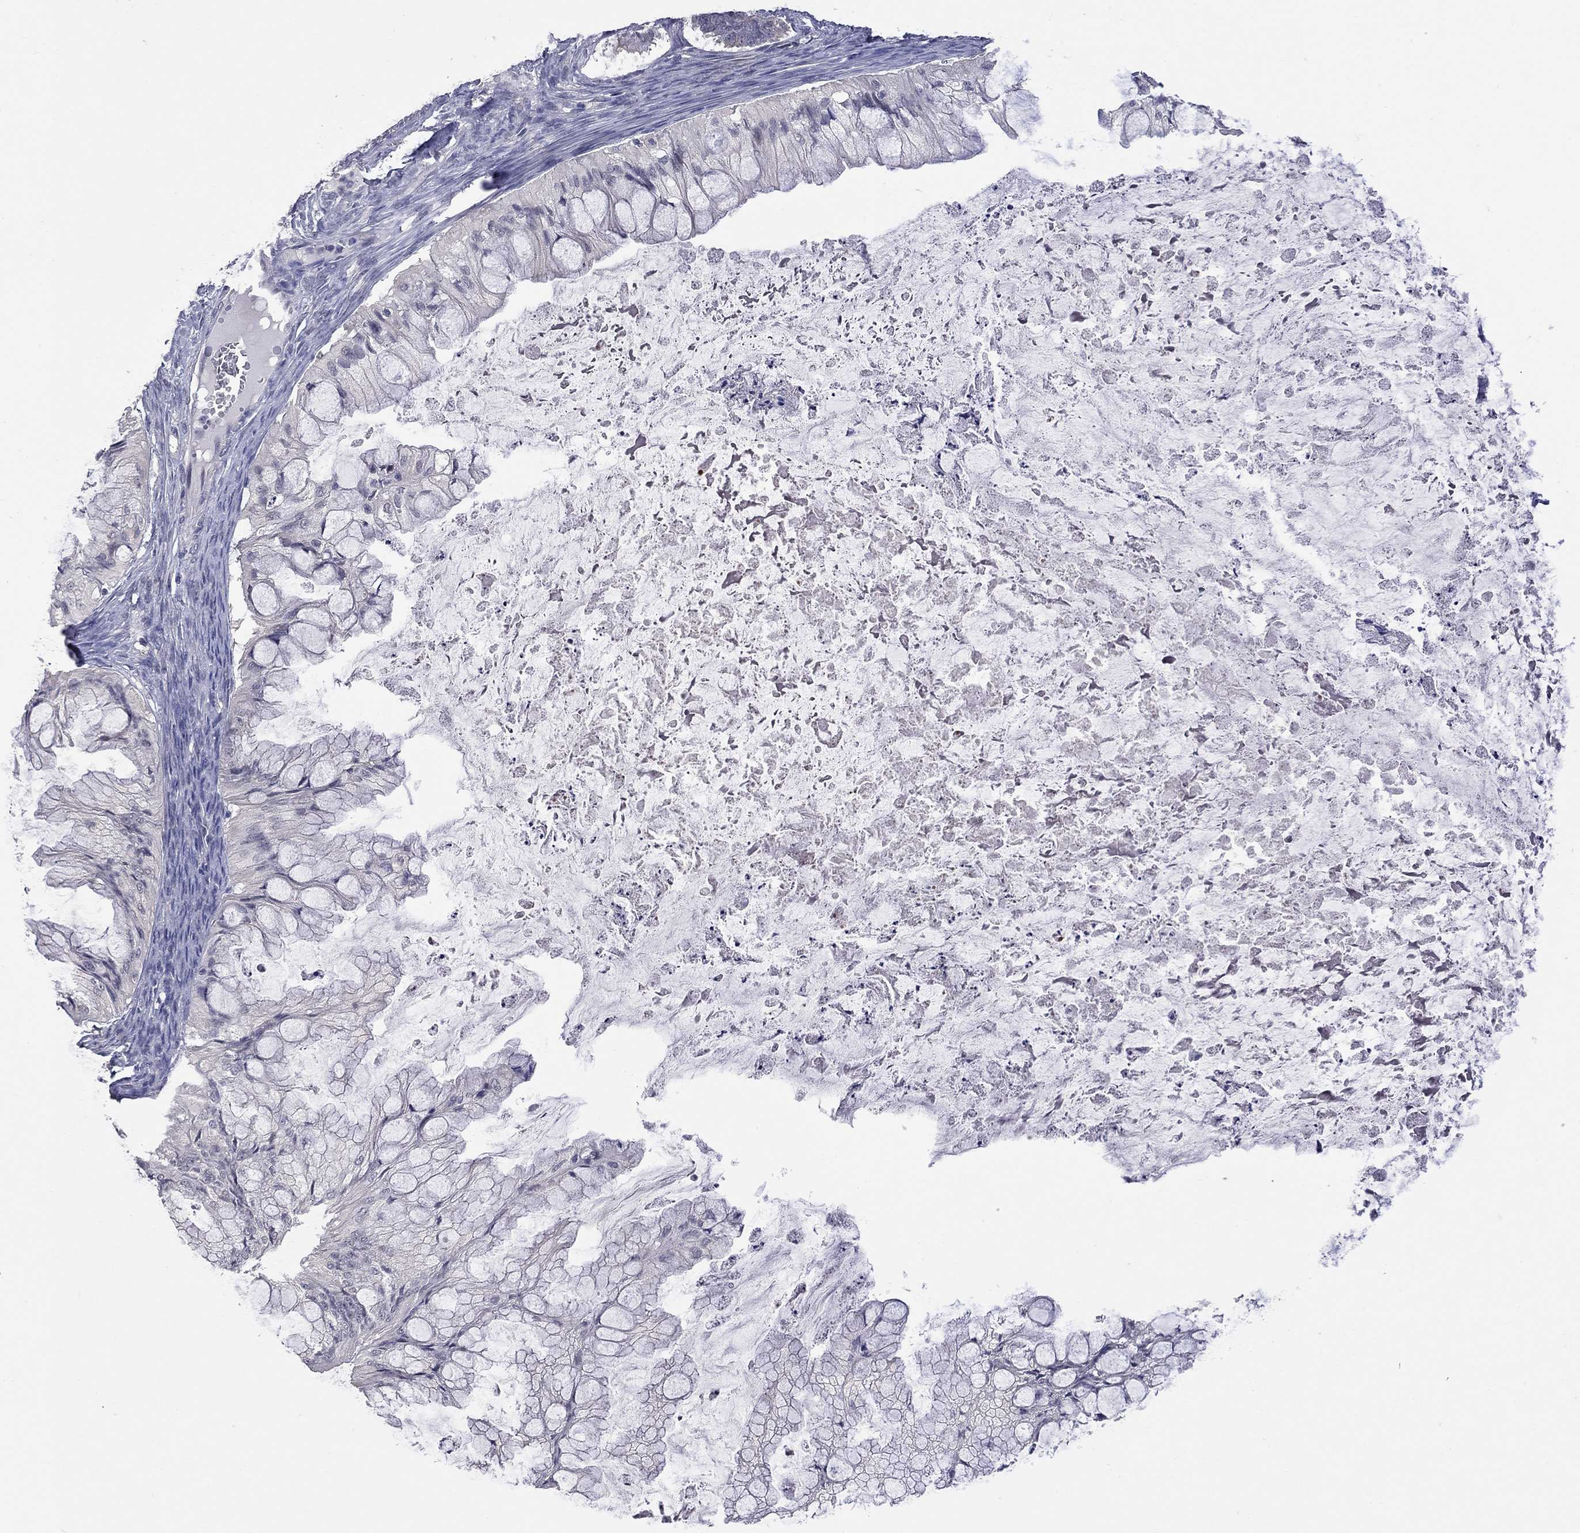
{"staining": {"intensity": "negative", "quantity": "none", "location": "none"}, "tissue": "ovarian cancer", "cell_type": "Tumor cells", "image_type": "cancer", "snomed": [{"axis": "morphology", "description": "Cystadenocarcinoma, mucinous, NOS"}, {"axis": "topography", "description": "Ovary"}], "caption": "Immunohistochemical staining of ovarian mucinous cystadenocarcinoma shows no significant staining in tumor cells.", "gene": "FABP12", "patient": {"sex": "female", "age": 57}}